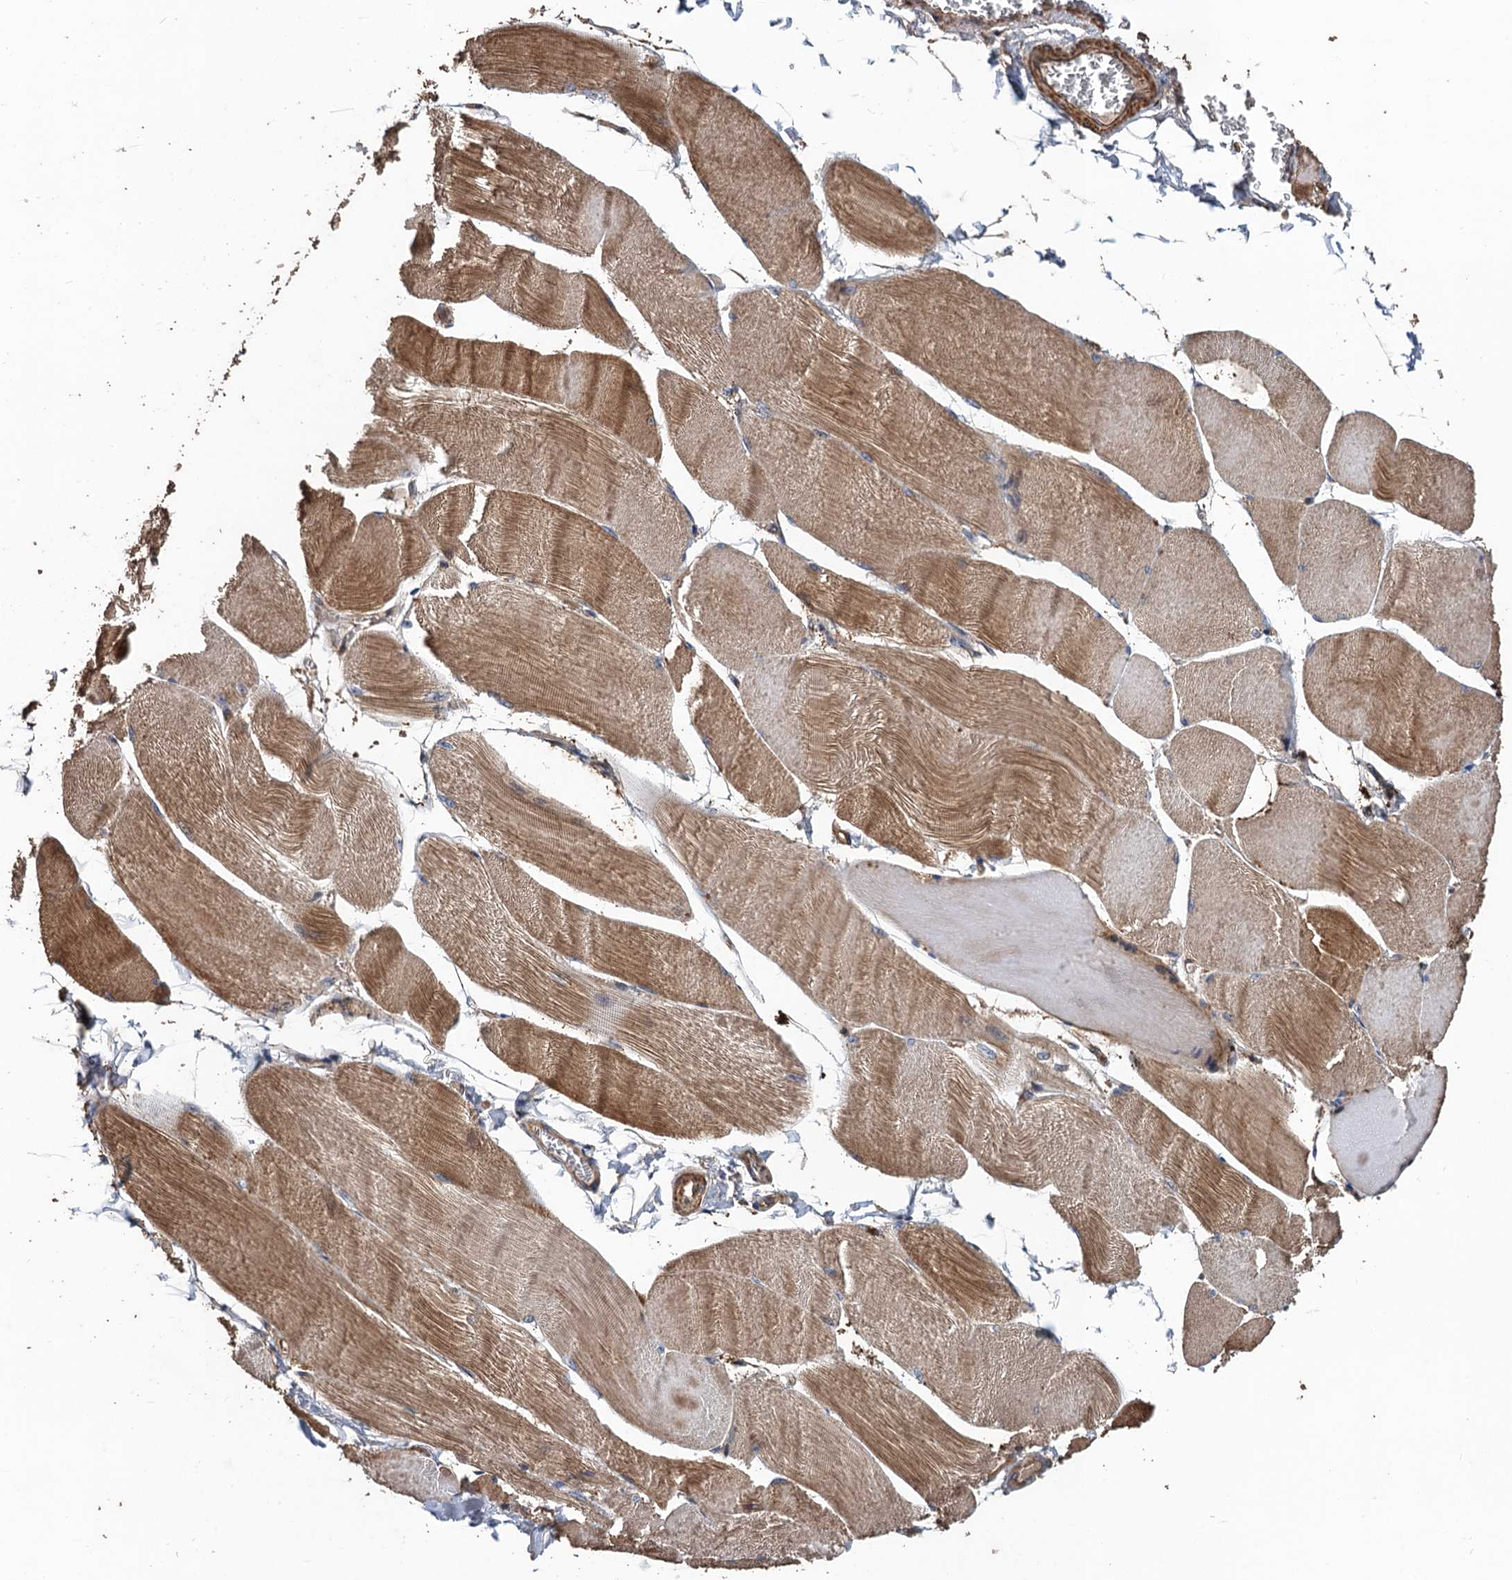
{"staining": {"intensity": "strong", "quantity": ">75%", "location": "cytoplasmic/membranous"}, "tissue": "skeletal muscle", "cell_type": "Myocytes", "image_type": "normal", "snomed": [{"axis": "morphology", "description": "Normal tissue, NOS"}, {"axis": "morphology", "description": "Basal cell carcinoma"}, {"axis": "topography", "description": "Skeletal muscle"}], "caption": "An IHC image of benign tissue is shown. Protein staining in brown shows strong cytoplasmic/membranous positivity in skeletal muscle within myocytes.", "gene": "PPP4R1", "patient": {"sex": "female", "age": 64}}